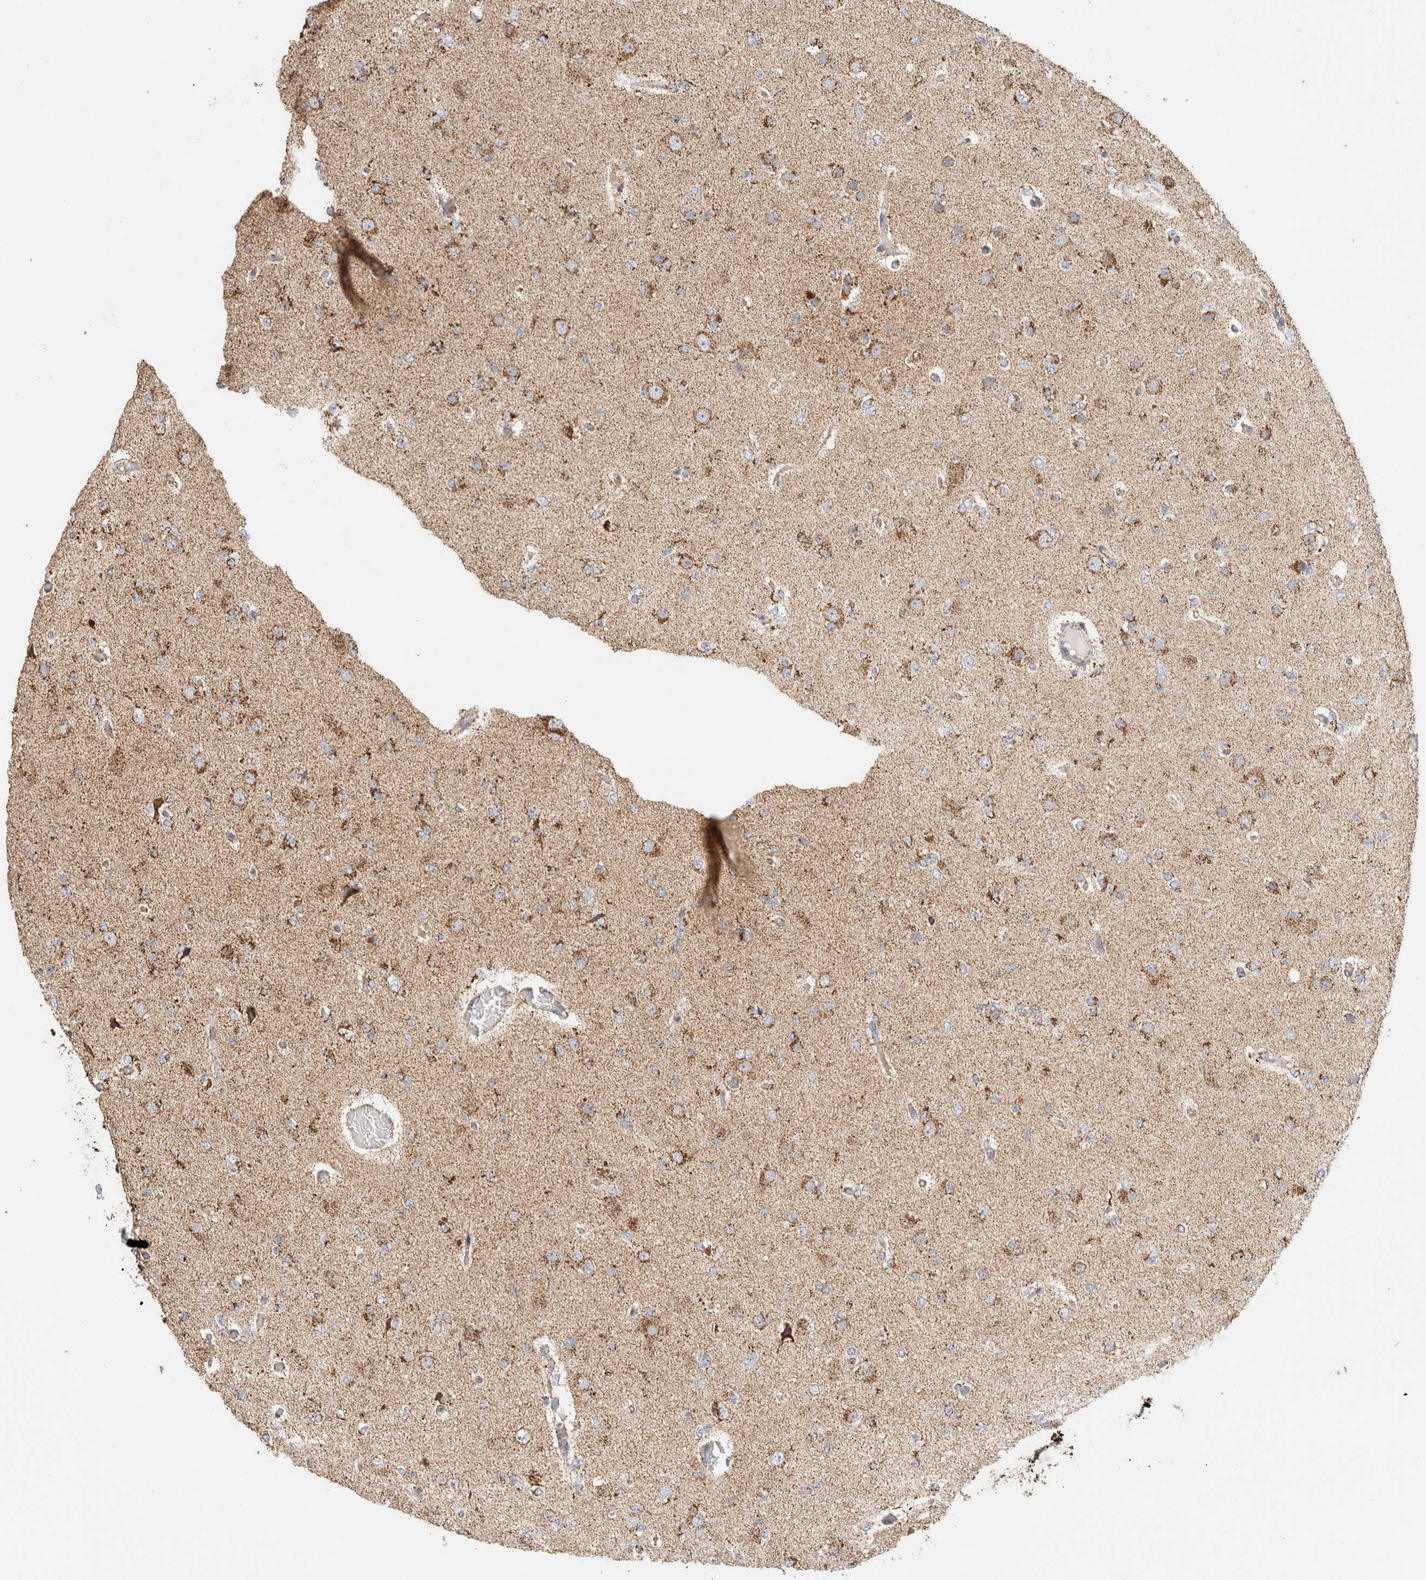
{"staining": {"intensity": "moderate", "quantity": "<25%", "location": "cytoplasmic/membranous"}, "tissue": "glioma", "cell_type": "Tumor cells", "image_type": "cancer", "snomed": [{"axis": "morphology", "description": "Glioma, malignant, Low grade"}, {"axis": "topography", "description": "Brain"}], "caption": "There is low levels of moderate cytoplasmic/membranous staining in tumor cells of glioma, as demonstrated by immunohistochemical staining (brown color).", "gene": "C1QBP", "patient": {"sex": "female", "age": 22}}